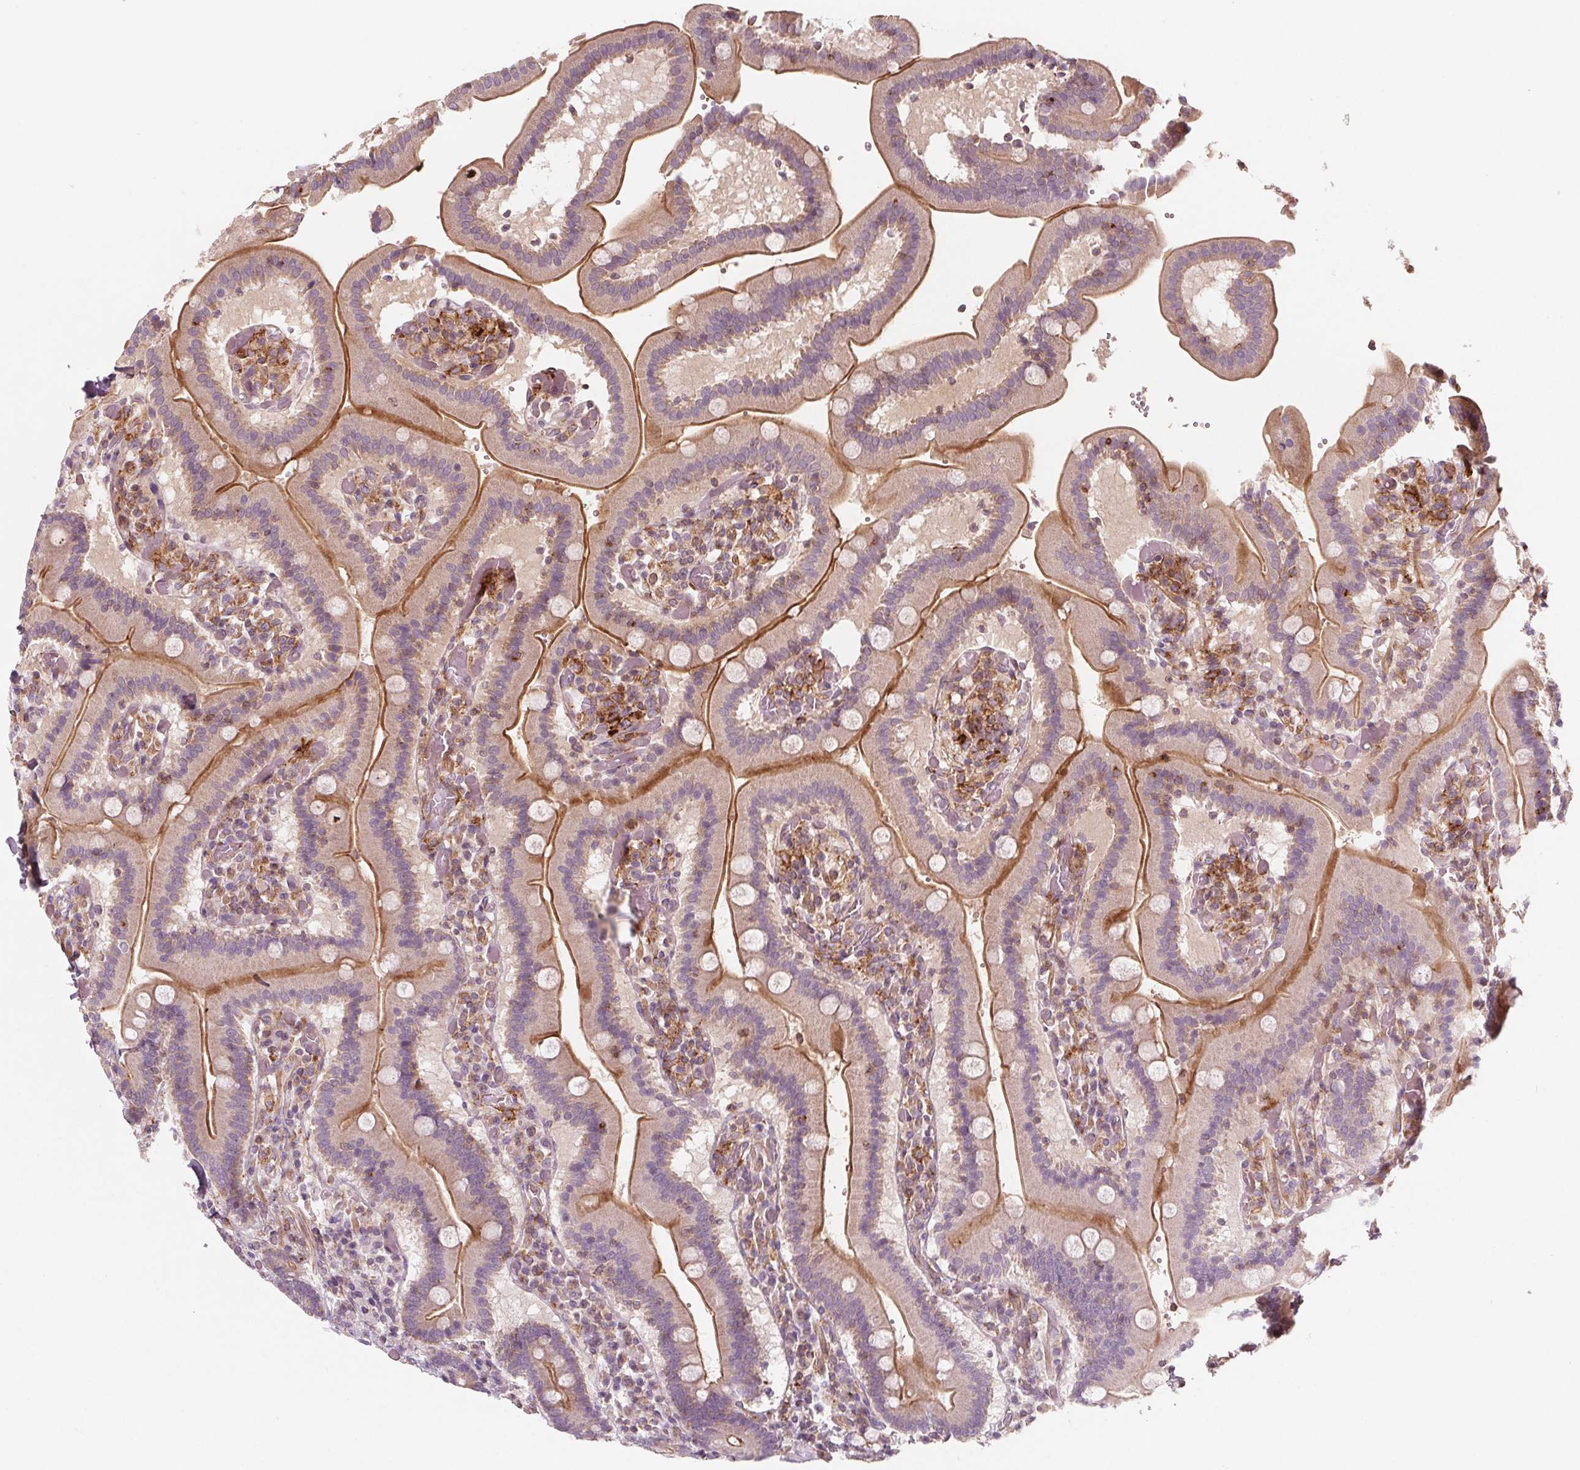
{"staining": {"intensity": "moderate", "quantity": "<25%", "location": "cytoplasmic/membranous"}, "tissue": "duodenum", "cell_type": "Glandular cells", "image_type": "normal", "snomed": [{"axis": "morphology", "description": "Normal tissue, NOS"}, {"axis": "topography", "description": "Duodenum"}], "caption": "The immunohistochemical stain highlights moderate cytoplasmic/membranous staining in glandular cells of unremarkable duodenum. The protein is stained brown, and the nuclei are stained in blue (DAB (3,3'-diaminobenzidine) IHC with brightfield microscopy, high magnification).", "gene": "ADAM33", "patient": {"sex": "female", "age": 62}}